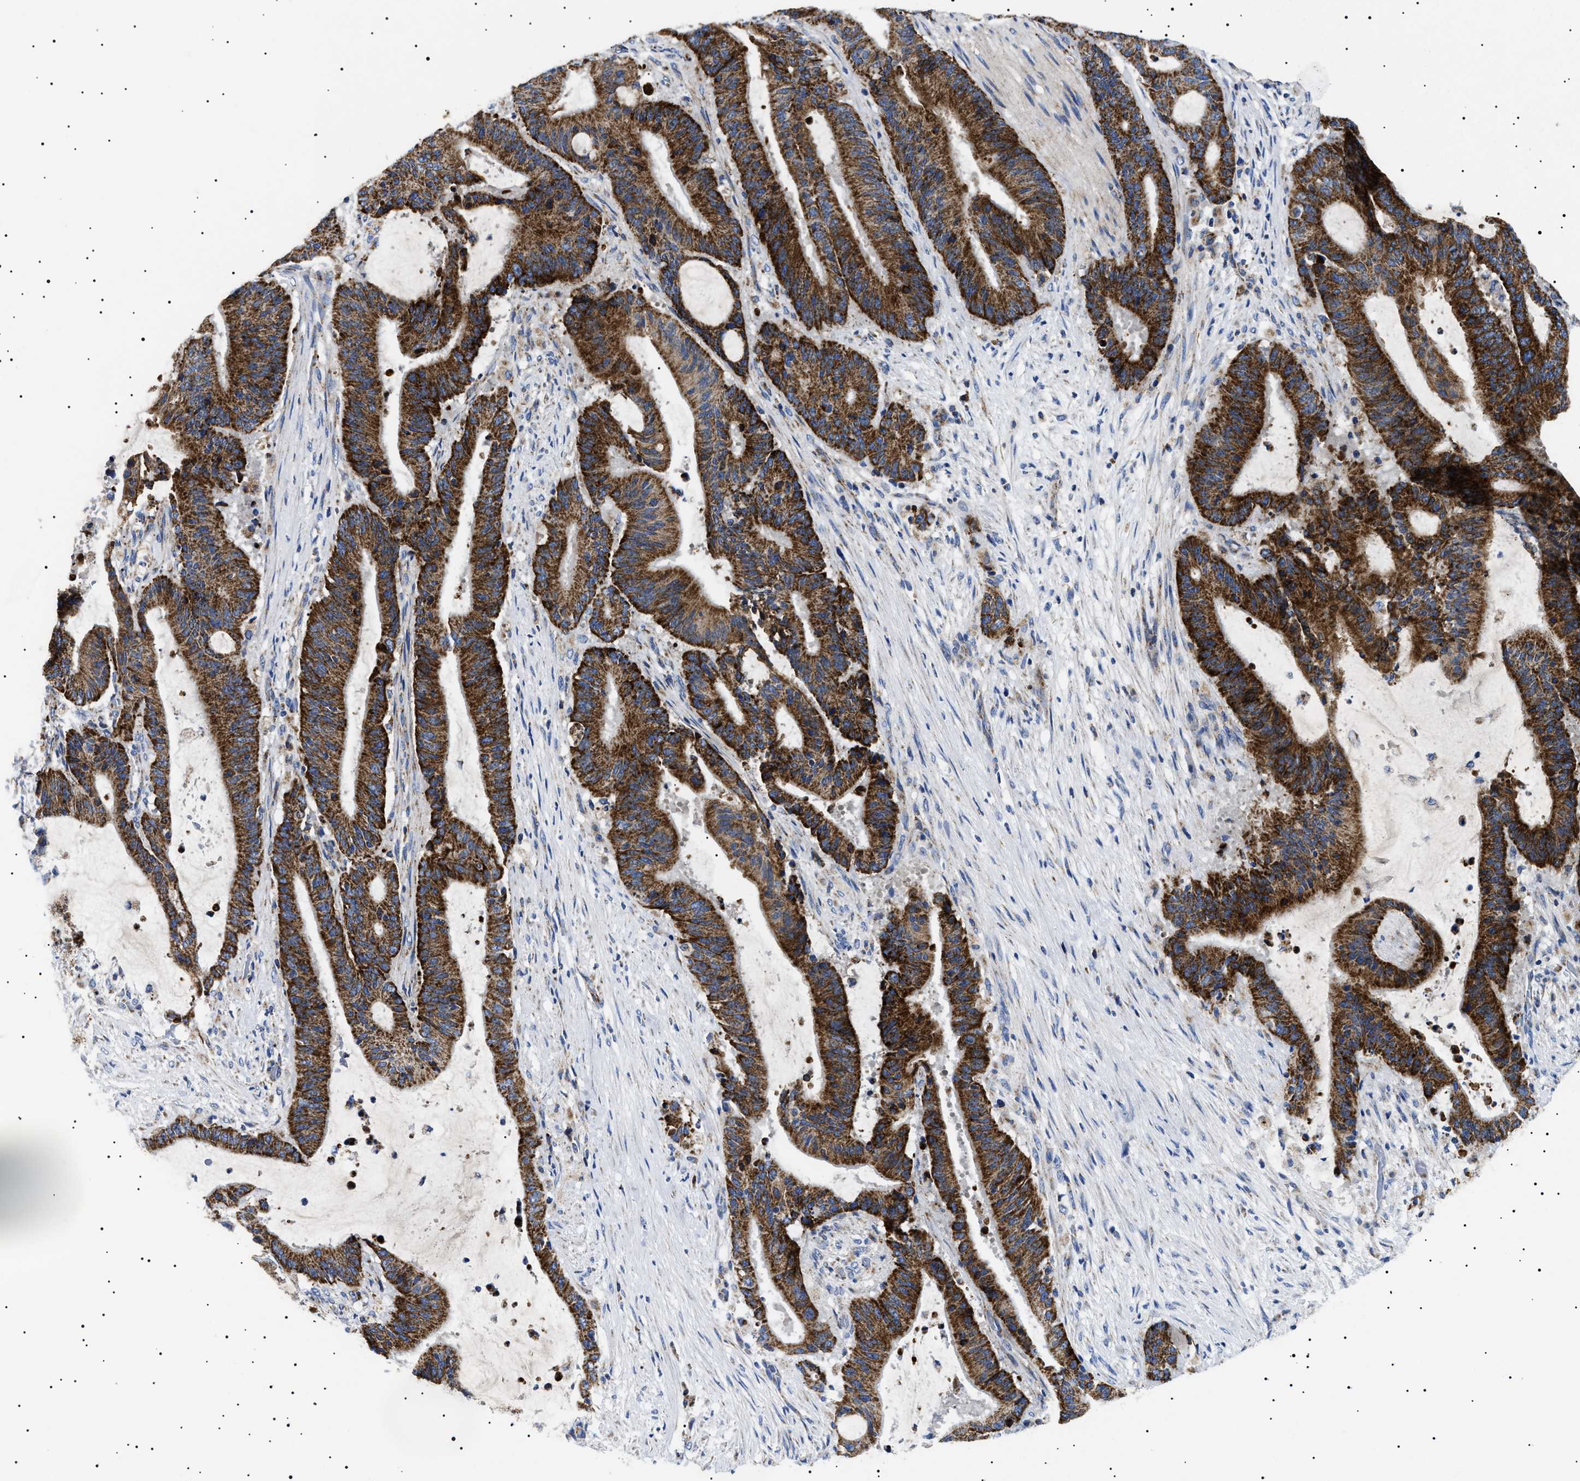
{"staining": {"intensity": "strong", "quantity": ">75%", "location": "cytoplasmic/membranous"}, "tissue": "liver cancer", "cell_type": "Tumor cells", "image_type": "cancer", "snomed": [{"axis": "morphology", "description": "Normal tissue, NOS"}, {"axis": "morphology", "description": "Cholangiocarcinoma"}, {"axis": "topography", "description": "Liver"}, {"axis": "topography", "description": "Peripheral nerve tissue"}], "caption": "Immunohistochemical staining of human liver cancer displays high levels of strong cytoplasmic/membranous protein positivity in about >75% of tumor cells.", "gene": "CHRDL2", "patient": {"sex": "female", "age": 73}}